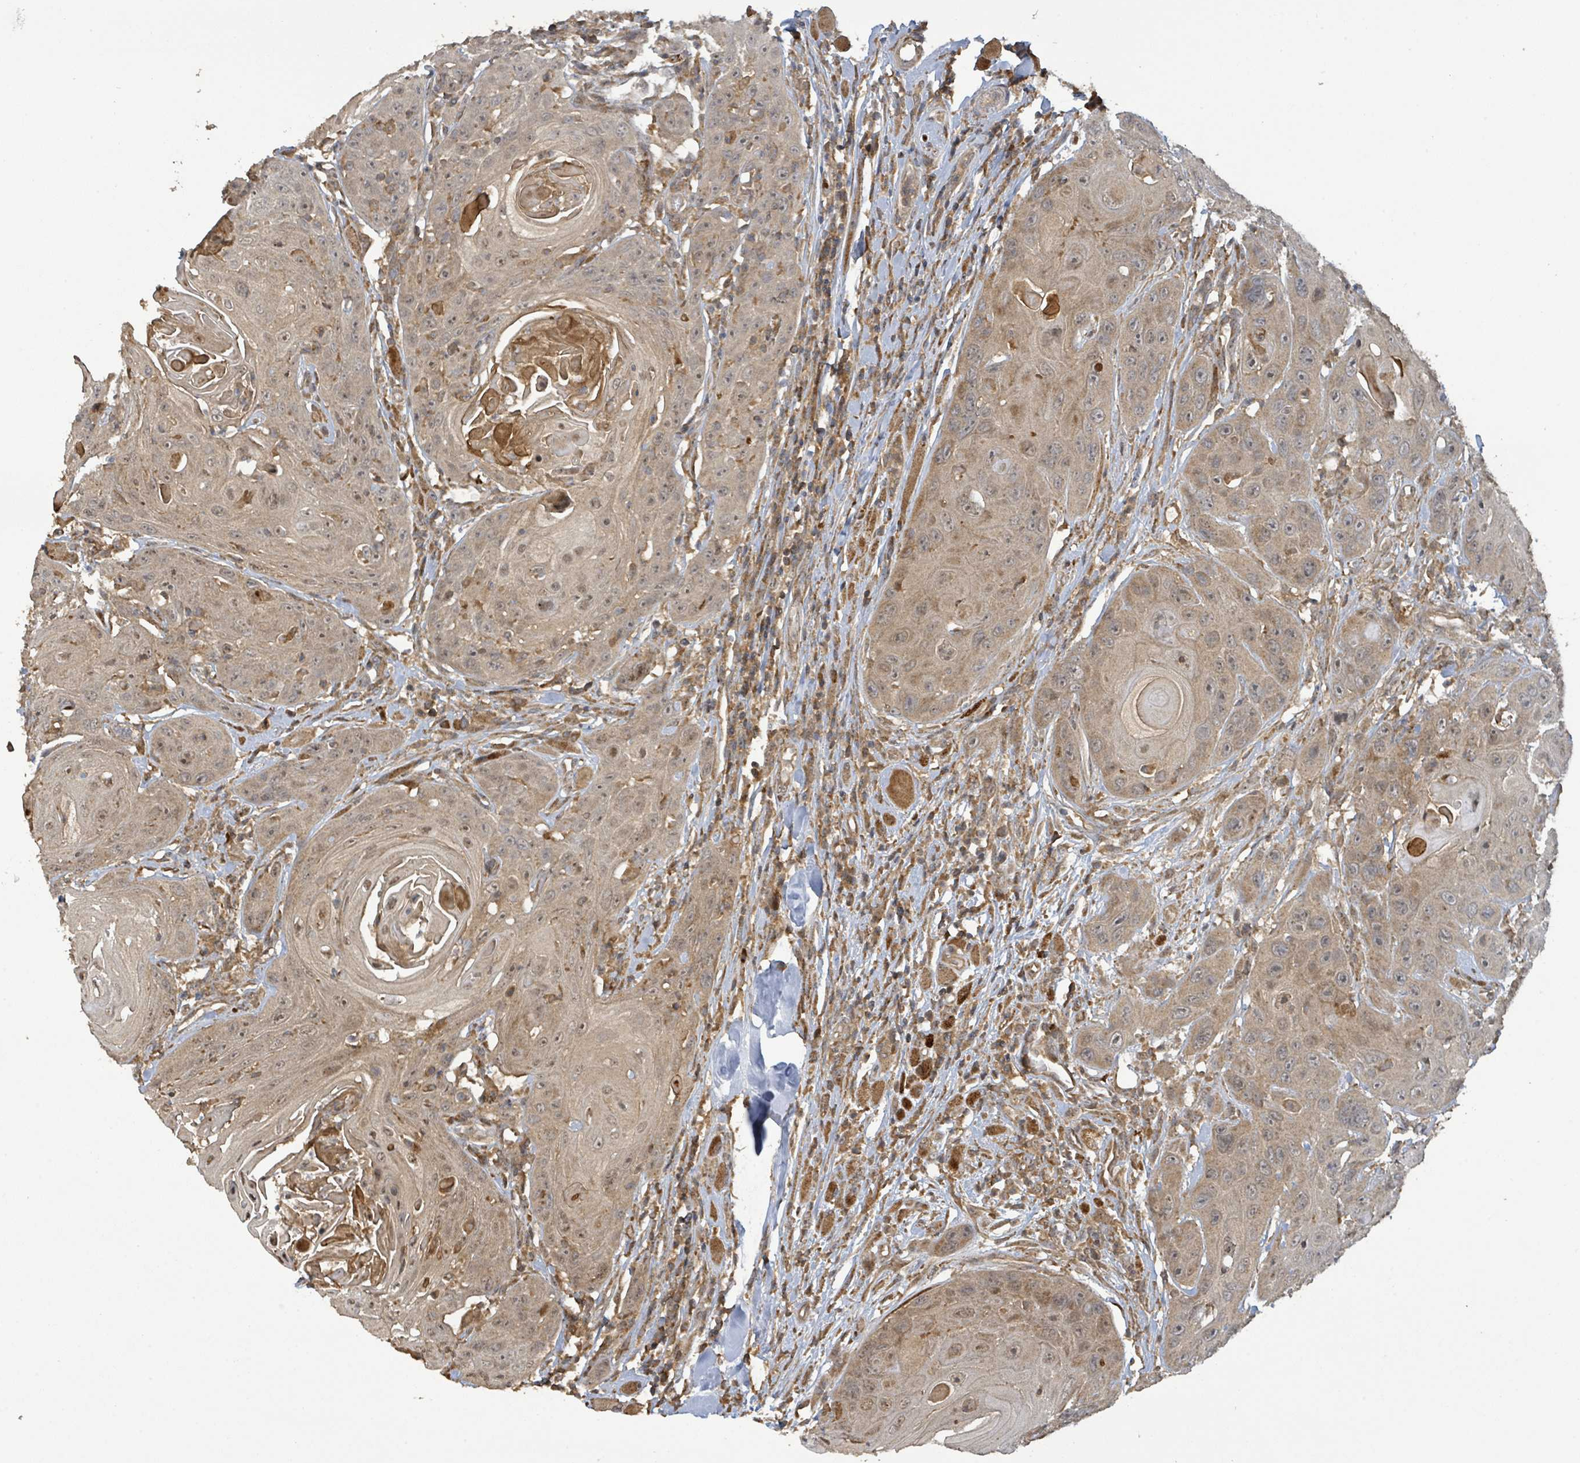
{"staining": {"intensity": "moderate", "quantity": ">75%", "location": "cytoplasmic/membranous"}, "tissue": "head and neck cancer", "cell_type": "Tumor cells", "image_type": "cancer", "snomed": [{"axis": "morphology", "description": "Squamous cell carcinoma, NOS"}, {"axis": "topography", "description": "Head-Neck"}], "caption": "Head and neck squamous cell carcinoma stained with DAB (3,3'-diaminobenzidine) immunohistochemistry displays medium levels of moderate cytoplasmic/membranous staining in about >75% of tumor cells.", "gene": "STARD4", "patient": {"sex": "female", "age": 59}}